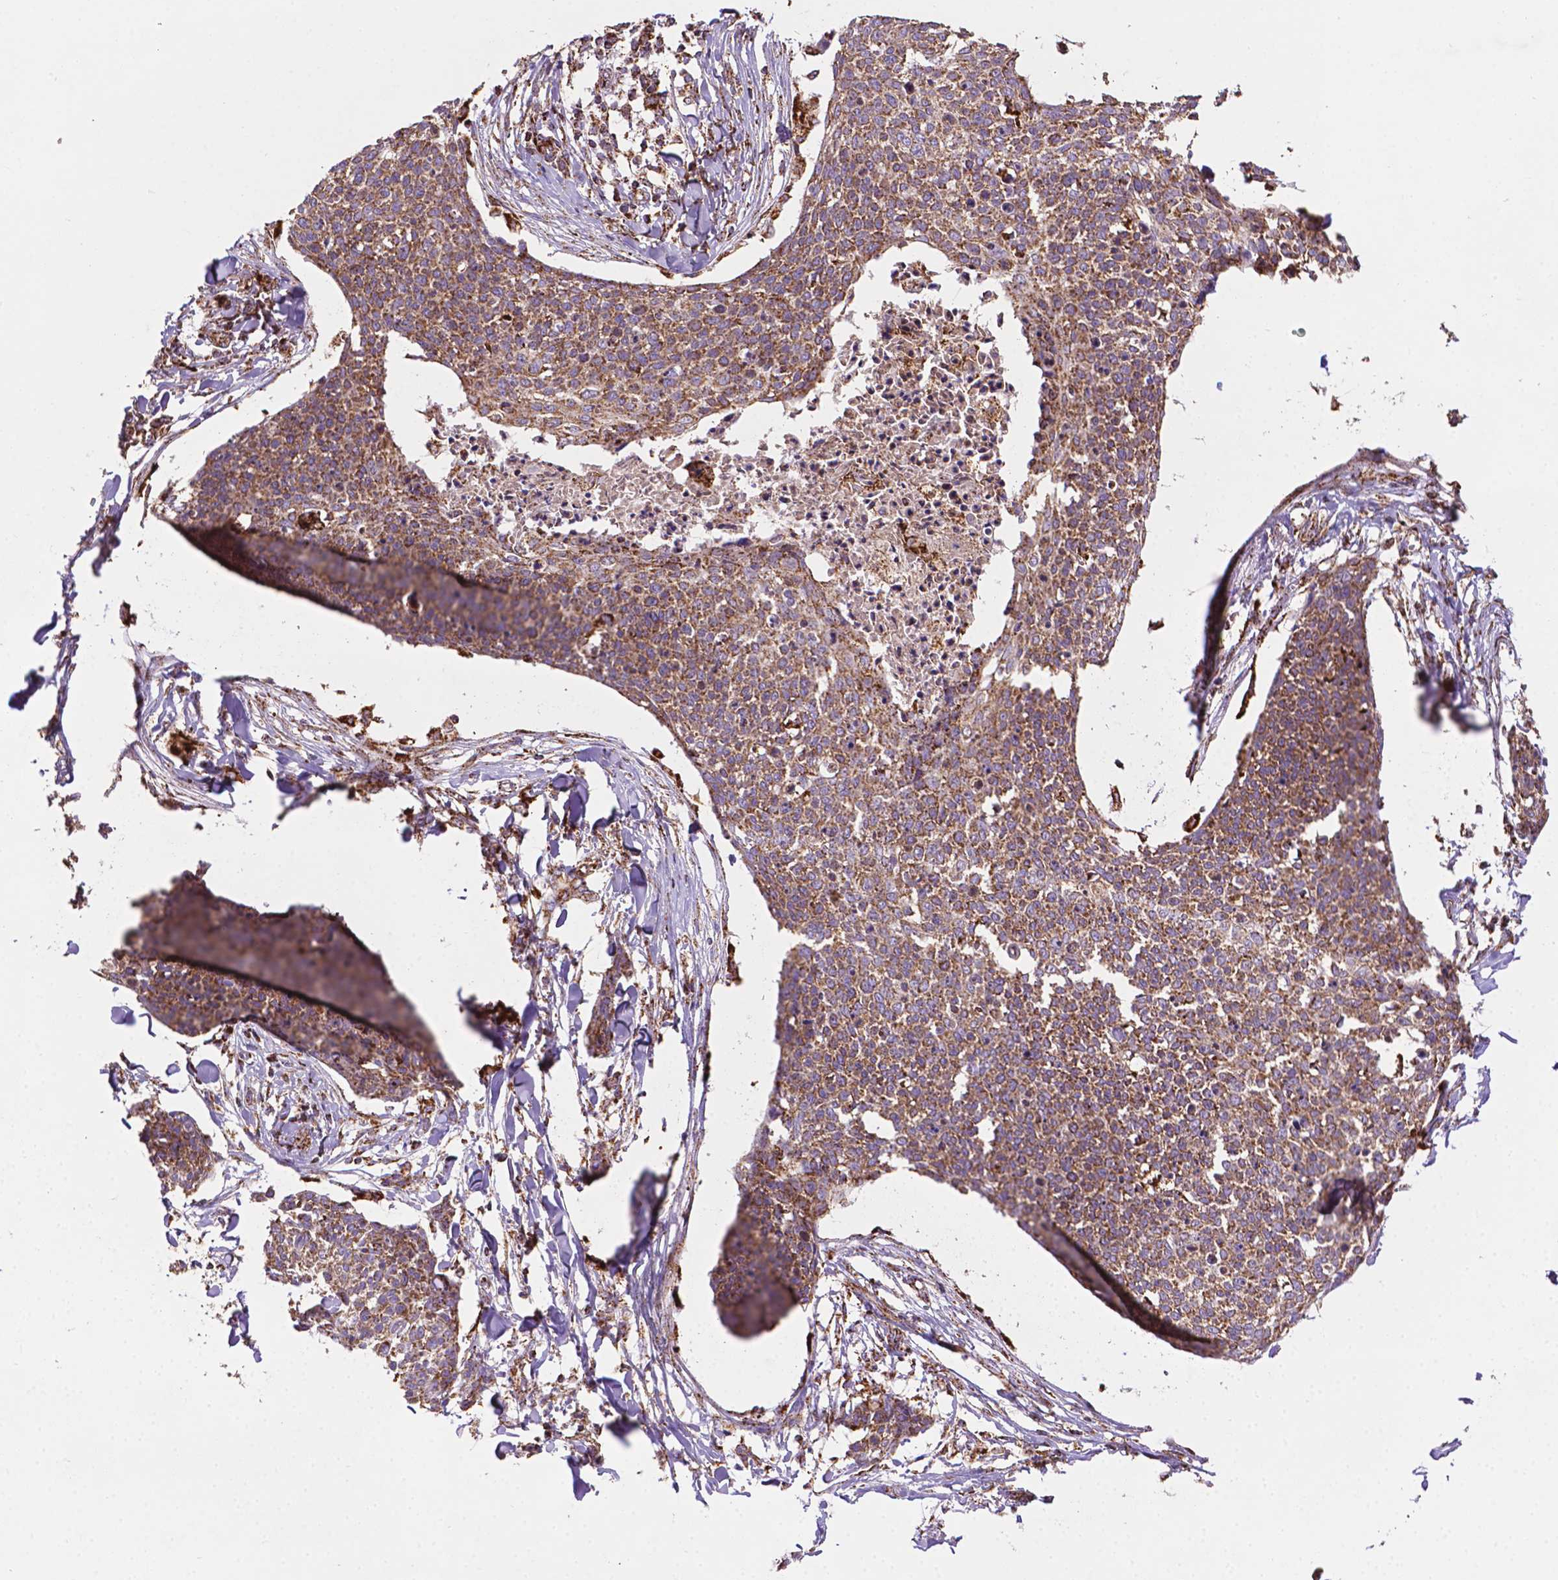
{"staining": {"intensity": "strong", "quantity": ">75%", "location": "cytoplasmic/membranous"}, "tissue": "skin cancer", "cell_type": "Tumor cells", "image_type": "cancer", "snomed": [{"axis": "morphology", "description": "Squamous cell carcinoma, NOS"}, {"axis": "topography", "description": "Skin"}, {"axis": "topography", "description": "Vulva"}], "caption": "Immunohistochemical staining of human skin cancer (squamous cell carcinoma) displays high levels of strong cytoplasmic/membranous protein expression in approximately >75% of tumor cells.", "gene": "ILVBL", "patient": {"sex": "female", "age": 75}}